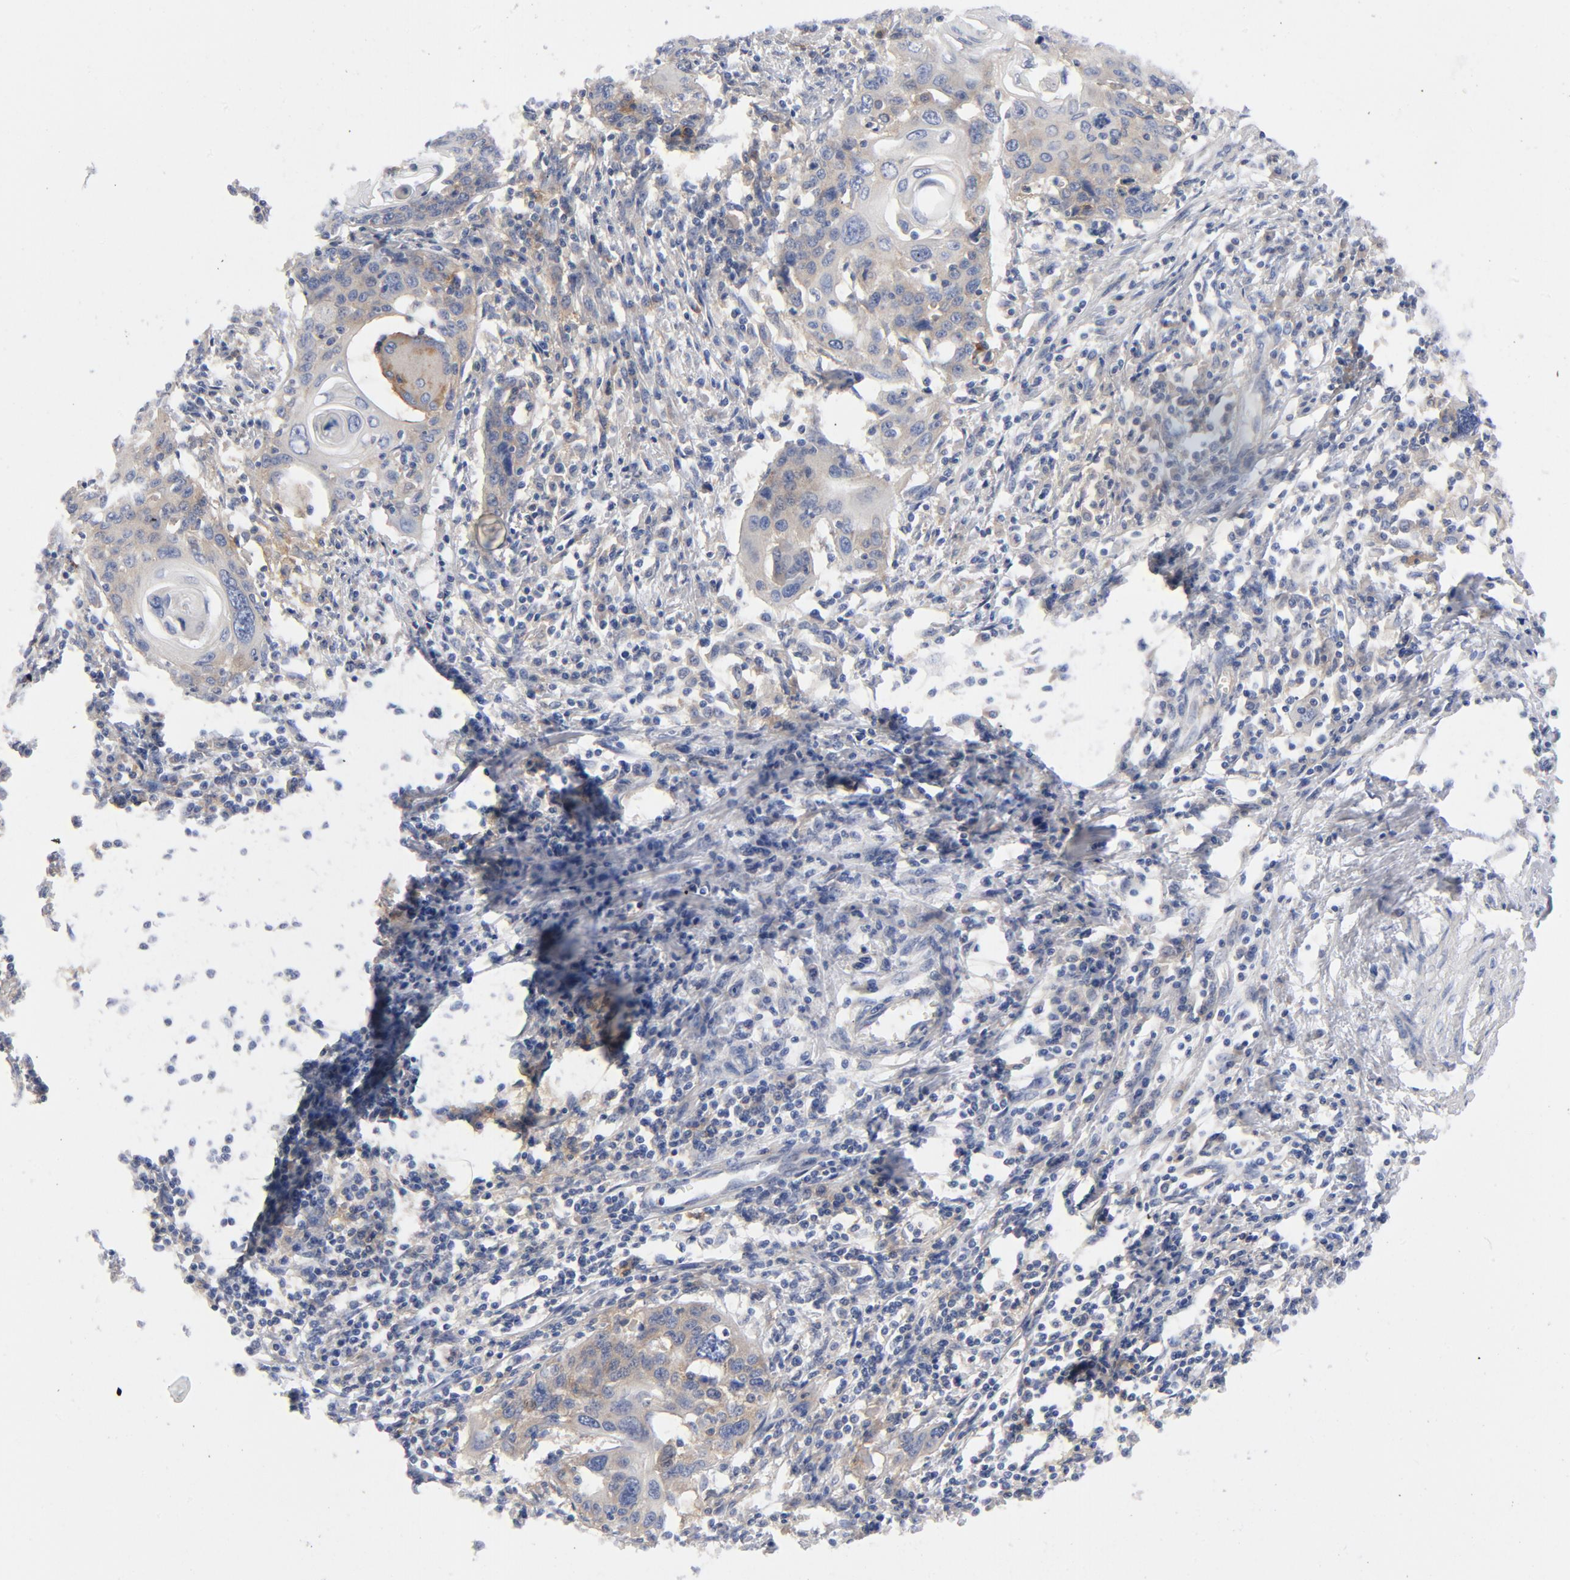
{"staining": {"intensity": "weak", "quantity": "25%-75%", "location": "cytoplasmic/membranous"}, "tissue": "cervical cancer", "cell_type": "Tumor cells", "image_type": "cancer", "snomed": [{"axis": "morphology", "description": "Squamous cell carcinoma, NOS"}, {"axis": "topography", "description": "Cervix"}], "caption": "This micrograph exhibits immunohistochemistry staining of human cervical cancer (squamous cell carcinoma), with low weak cytoplasmic/membranous staining in approximately 25%-75% of tumor cells.", "gene": "CD86", "patient": {"sex": "female", "age": 54}}